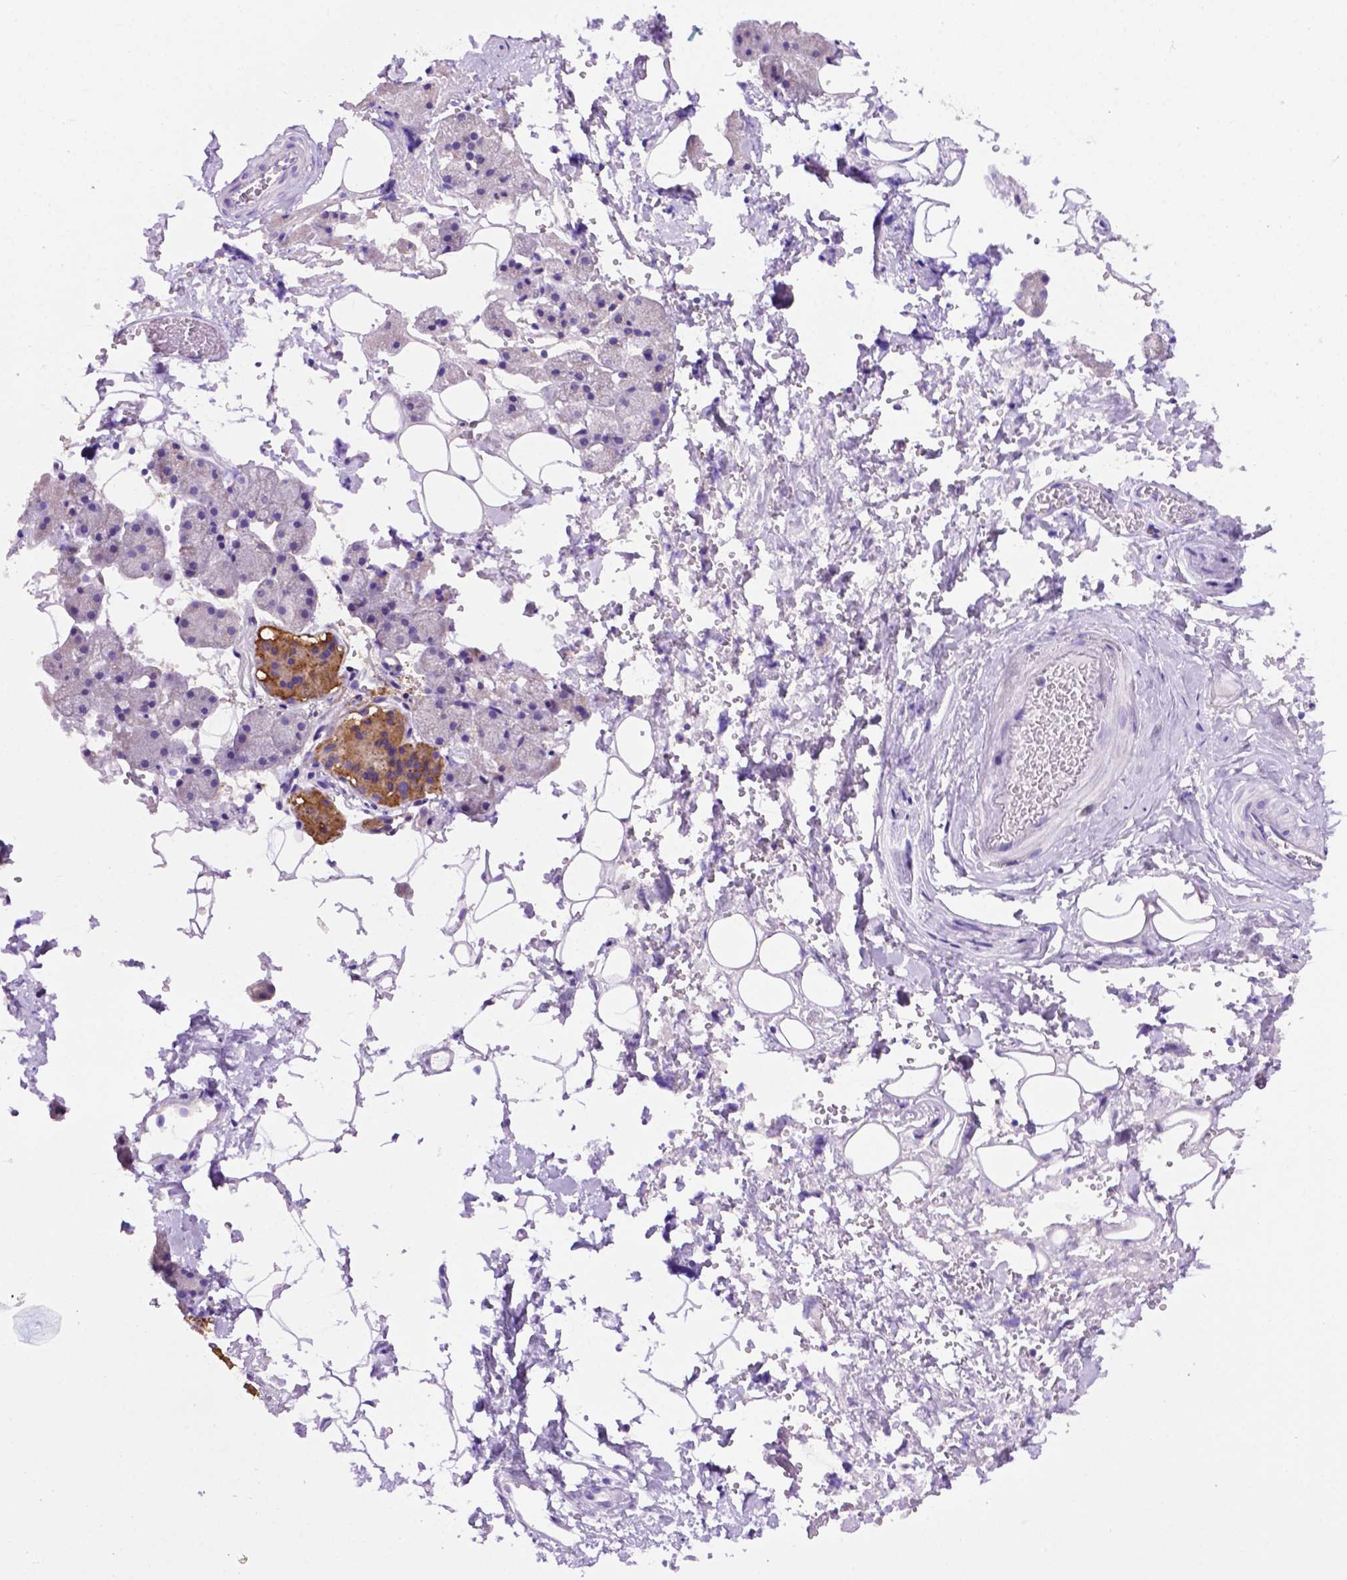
{"staining": {"intensity": "strong", "quantity": "<25%", "location": "cytoplasmic/membranous"}, "tissue": "salivary gland", "cell_type": "Glandular cells", "image_type": "normal", "snomed": [{"axis": "morphology", "description": "Normal tissue, NOS"}, {"axis": "topography", "description": "Salivary gland"}], "caption": "DAB (3,3'-diaminobenzidine) immunohistochemical staining of unremarkable human salivary gland demonstrates strong cytoplasmic/membranous protein staining in approximately <25% of glandular cells. Ihc stains the protein of interest in brown and the nuclei are stained blue.", "gene": "PHYHIP", "patient": {"sex": "male", "age": 38}}